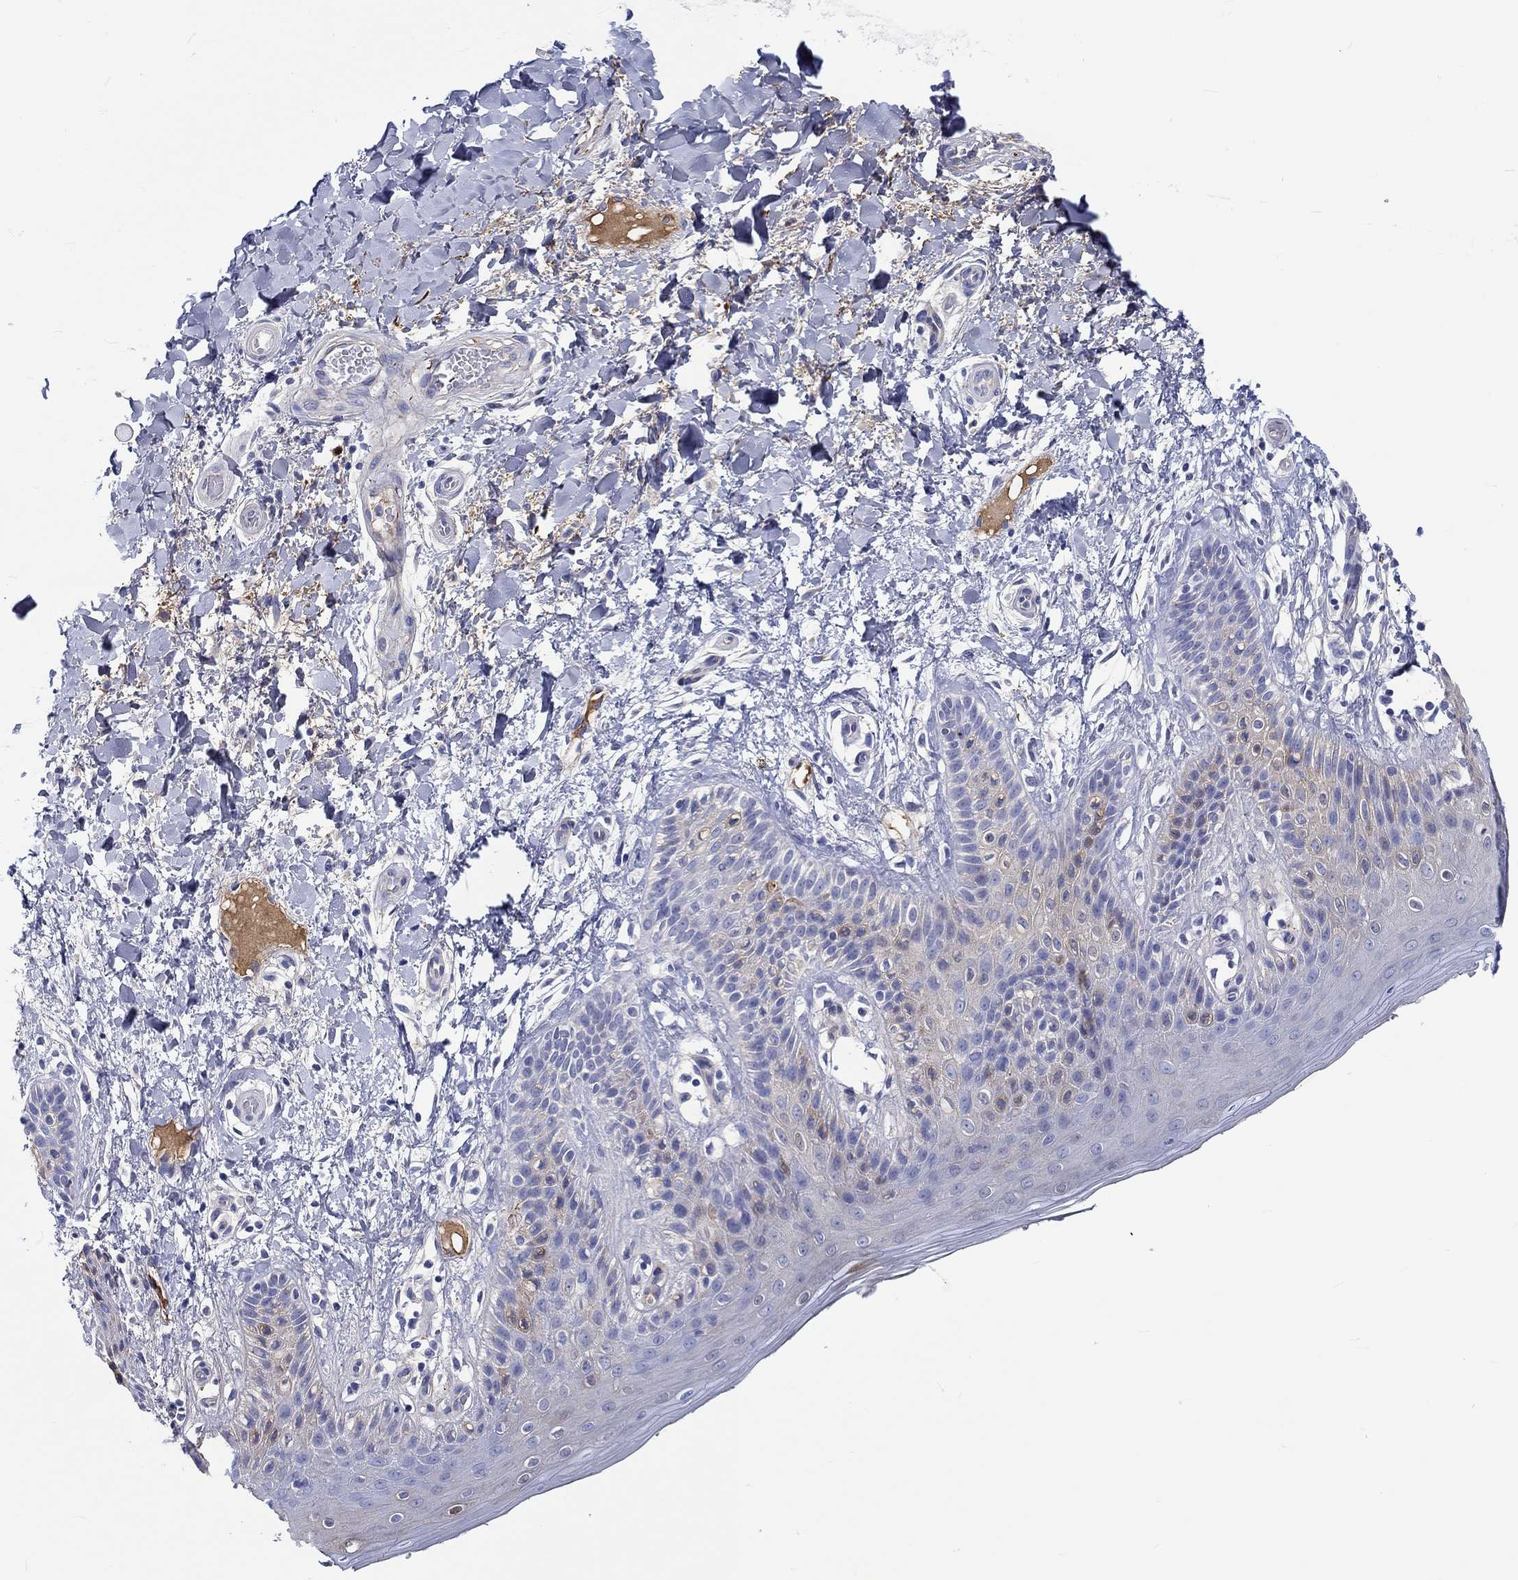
{"staining": {"intensity": "negative", "quantity": "none", "location": "none"}, "tissue": "skin", "cell_type": "Epidermal cells", "image_type": "normal", "snomed": [{"axis": "morphology", "description": "Normal tissue, NOS"}, {"axis": "topography", "description": "Anal"}], "caption": "IHC photomicrograph of benign skin: human skin stained with DAB displays no significant protein expression in epidermal cells. (DAB (3,3'-diaminobenzidine) immunohistochemistry, high magnification).", "gene": "CDY1B", "patient": {"sex": "male", "age": 36}}